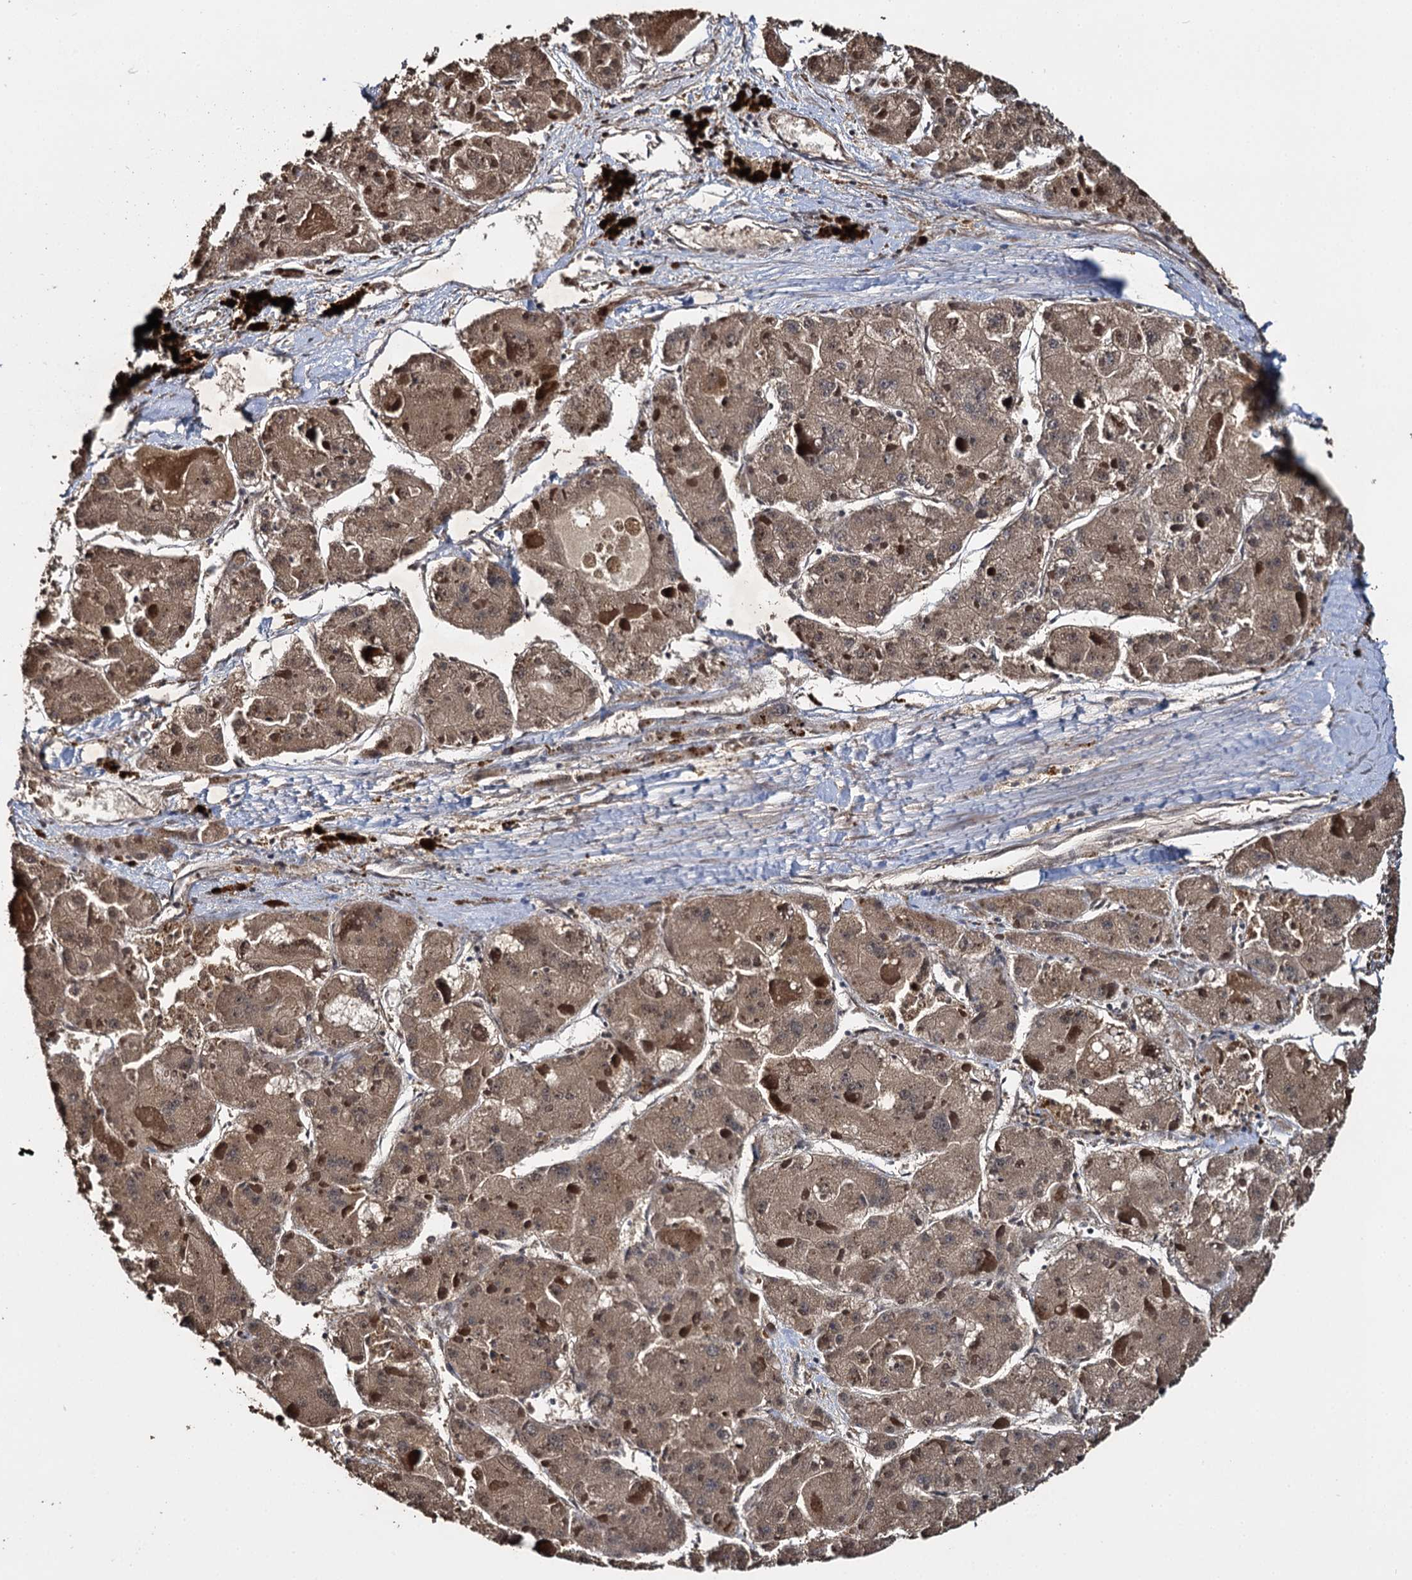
{"staining": {"intensity": "moderate", "quantity": ">75%", "location": "cytoplasmic/membranous"}, "tissue": "liver cancer", "cell_type": "Tumor cells", "image_type": "cancer", "snomed": [{"axis": "morphology", "description": "Carcinoma, Hepatocellular, NOS"}, {"axis": "topography", "description": "Liver"}], "caption": "Protein expression analysis of liver cancer (hepatocellular carcinoma) shows moderate cytoplasmic/membranous staining in approximately >75% of tumor cells. (DAB (3,3'-diaminobenzidine) IHC with brightfield microscopy, high magnification).", "gene": "SLC46A3", "patient": {"sex": "female", "age": 73}}